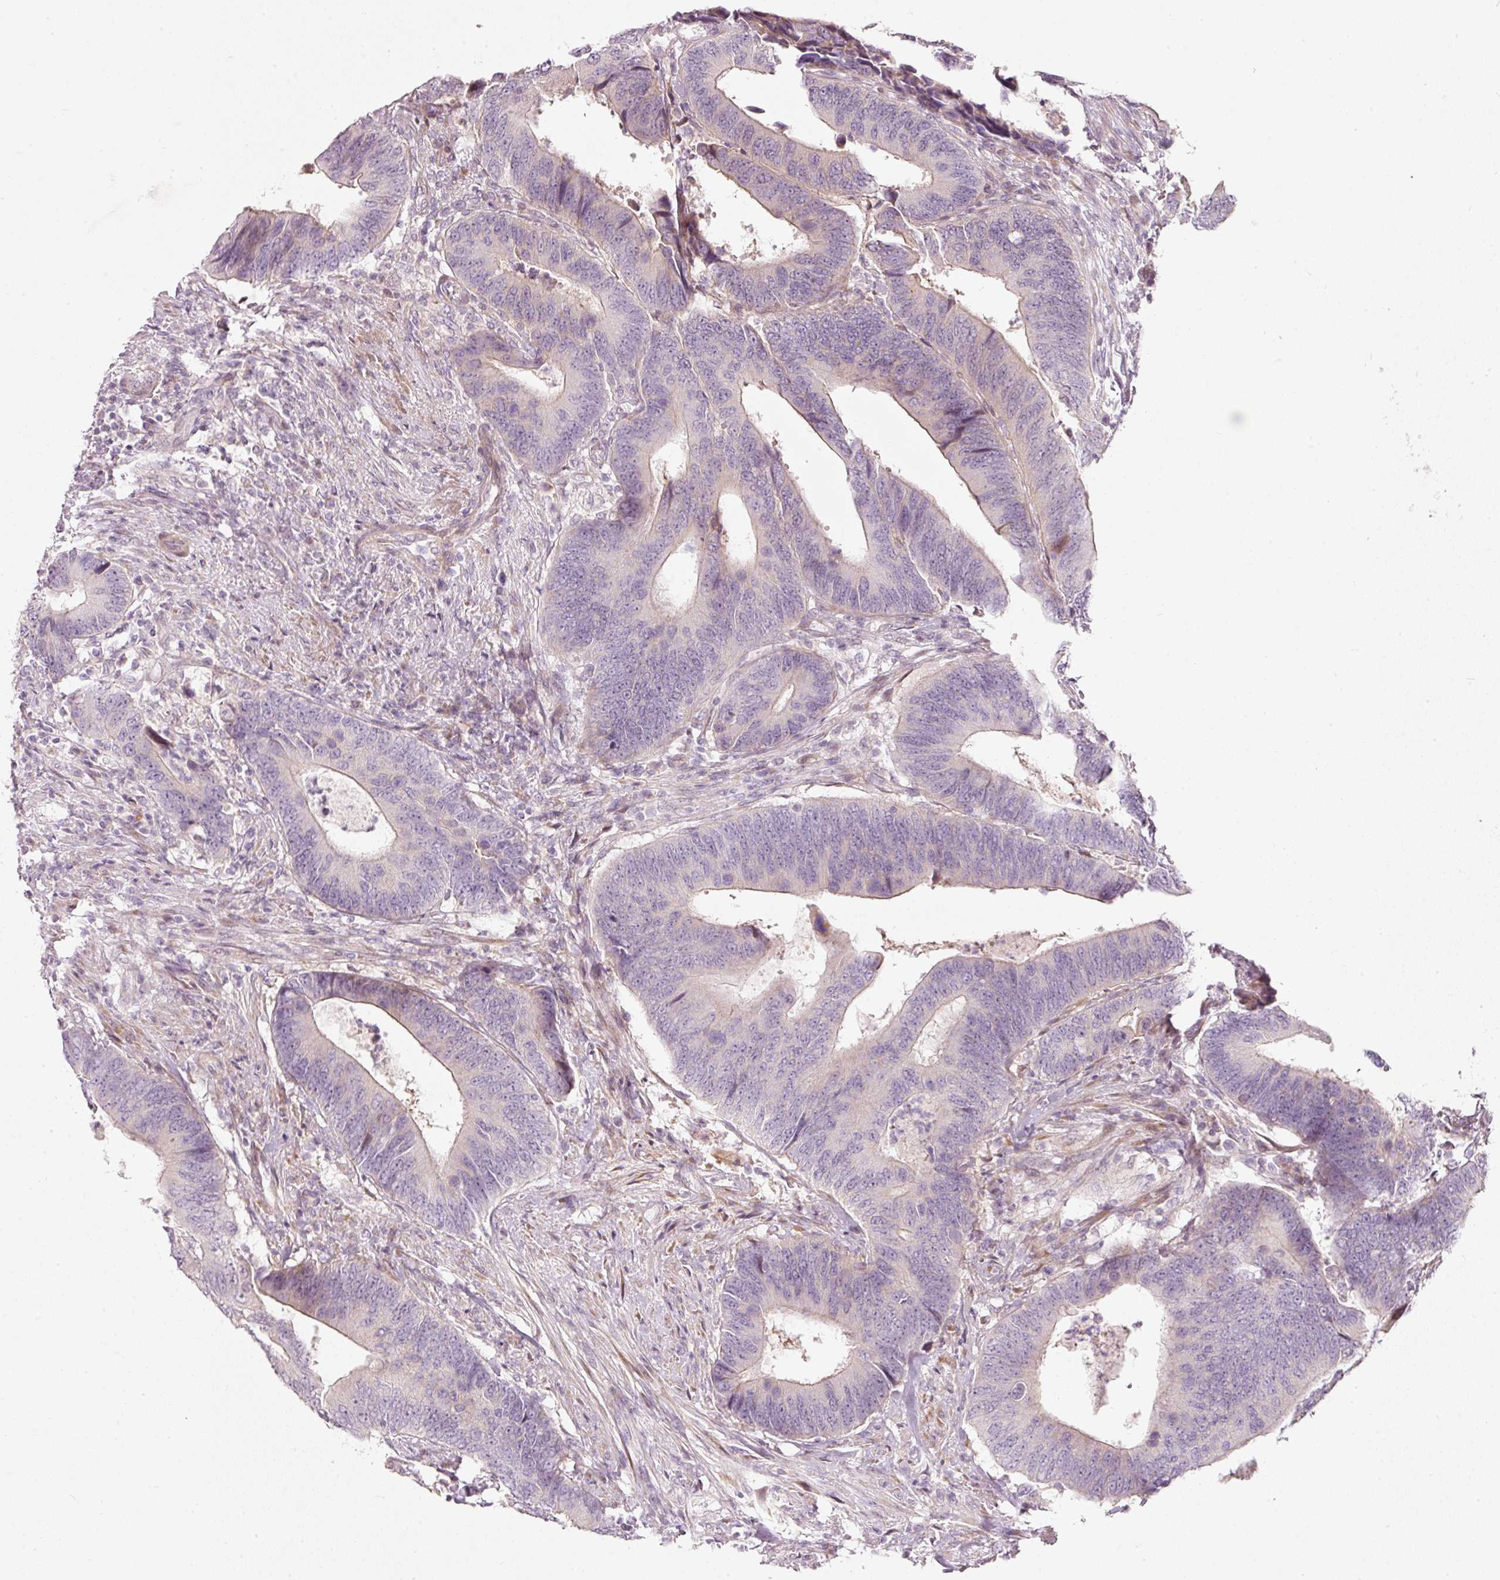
{"staining": {"intensity": "negative", "quantity": "none", "location": "none"}, "tissue": "colorectal cancer", "cell_type": "Tumor cells", "image_type": "cancer", "snomed": [{"axis": "morphology", "description": "Adenocarcinoma, NOS"}, {"axis": "topography", "description": "Colon"}], "caption": "This is an IHC histopathology image of colorectal adenocarcinoma. There is no expression in tumor cells.", "gene": "SLC20A1", "patient": {"sex": "male", "age": 87}}